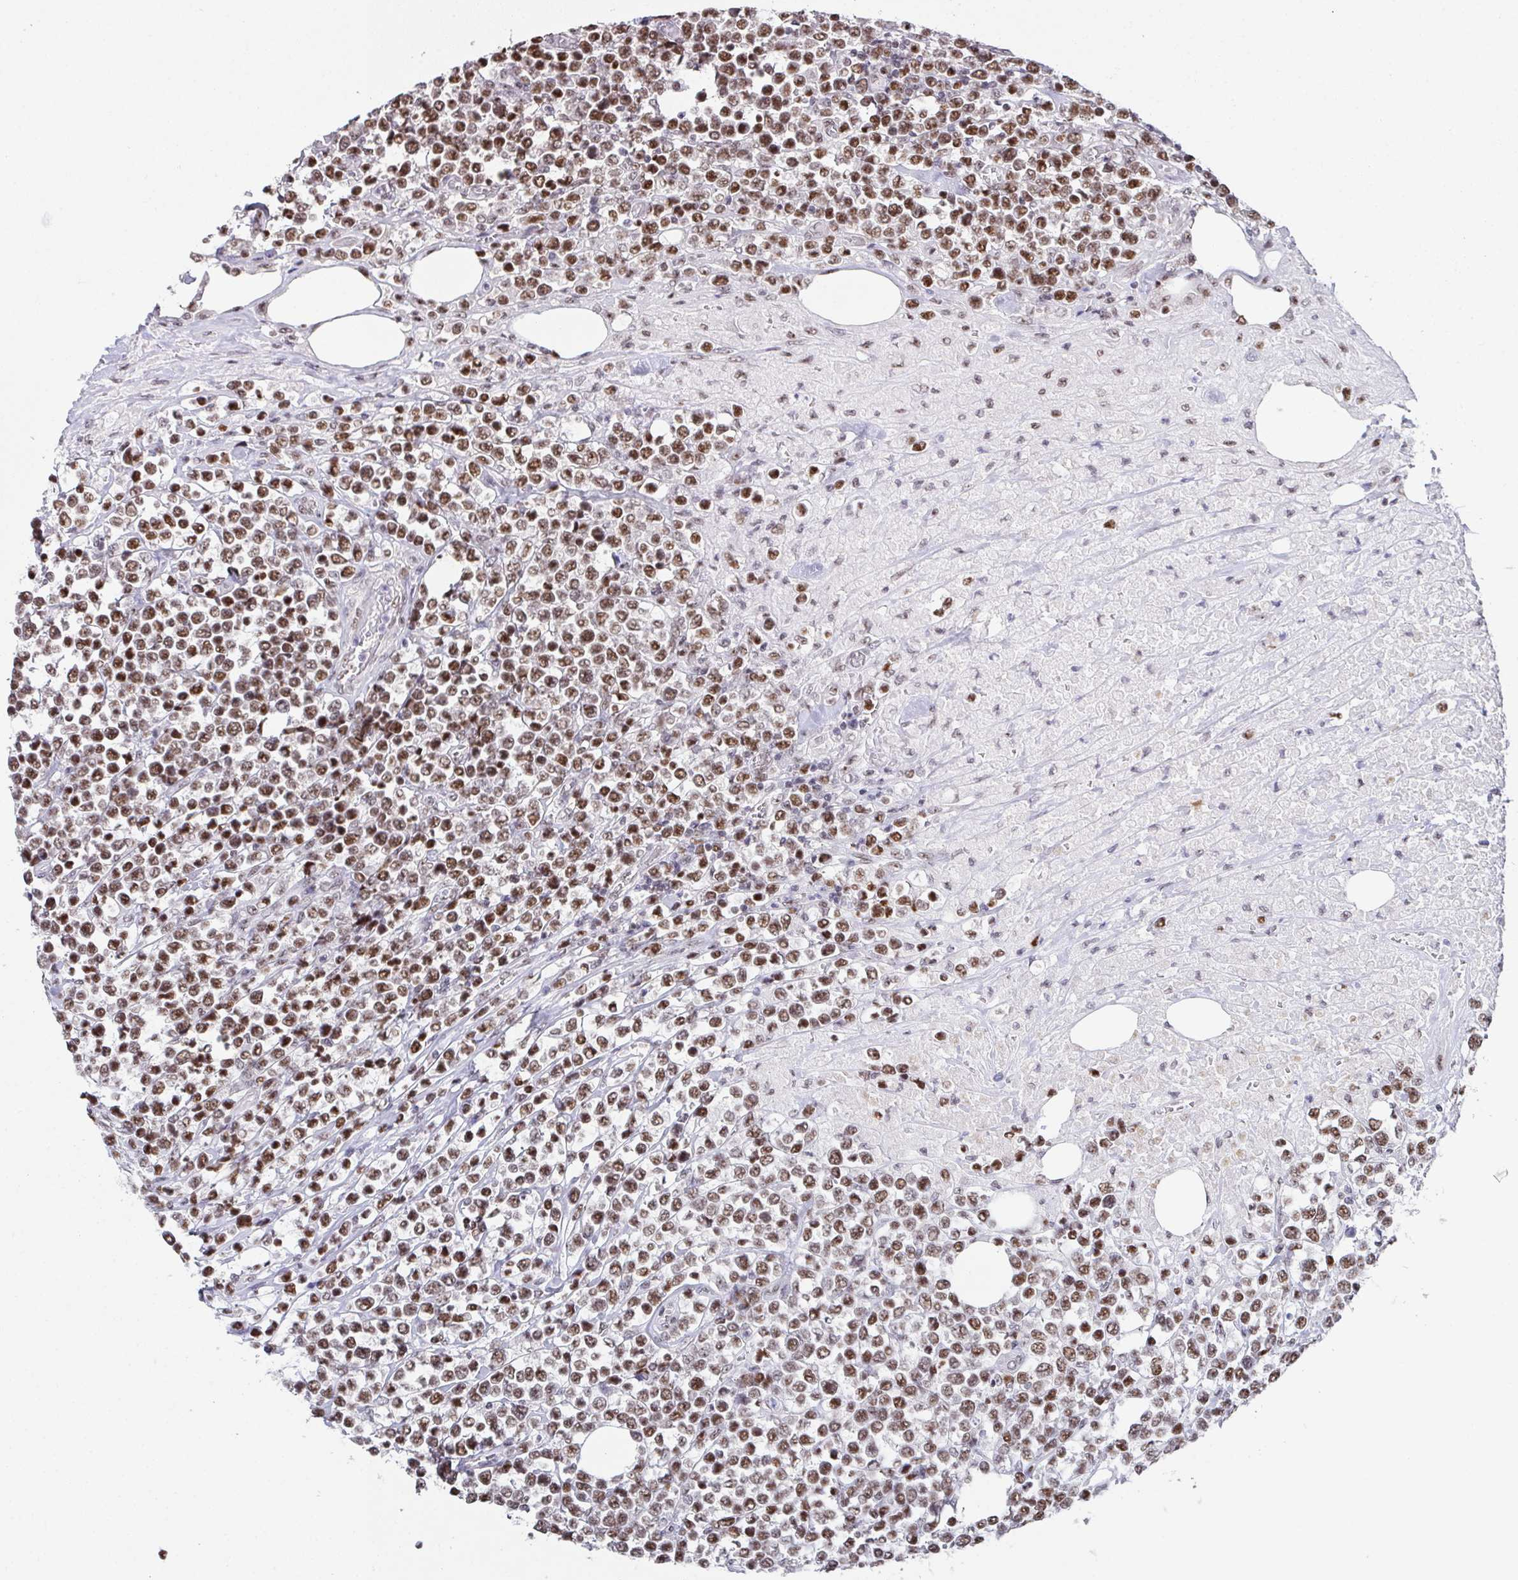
{"staining": {"intensity": "moderate", "quantity": ">75%", "location": "nuclear"}, "tissue": "lymphoma", "cell_type": "Tumor cells", "image_type": "cancer", "snomed": [{"axis": "morphology", "description": "Malignant lymphoma, non-Hodgkin's type, High grade"}, {"axis": "topography", "description": "Soft tissue"}], "caption": "Immunohistochemistry (DAB) staining of human lymphoma displays moderate nuclear protein positivity in about >75% of tumor cells.", "gene": "ZNF800", "patient": {"sex": "female", "age": 56}}